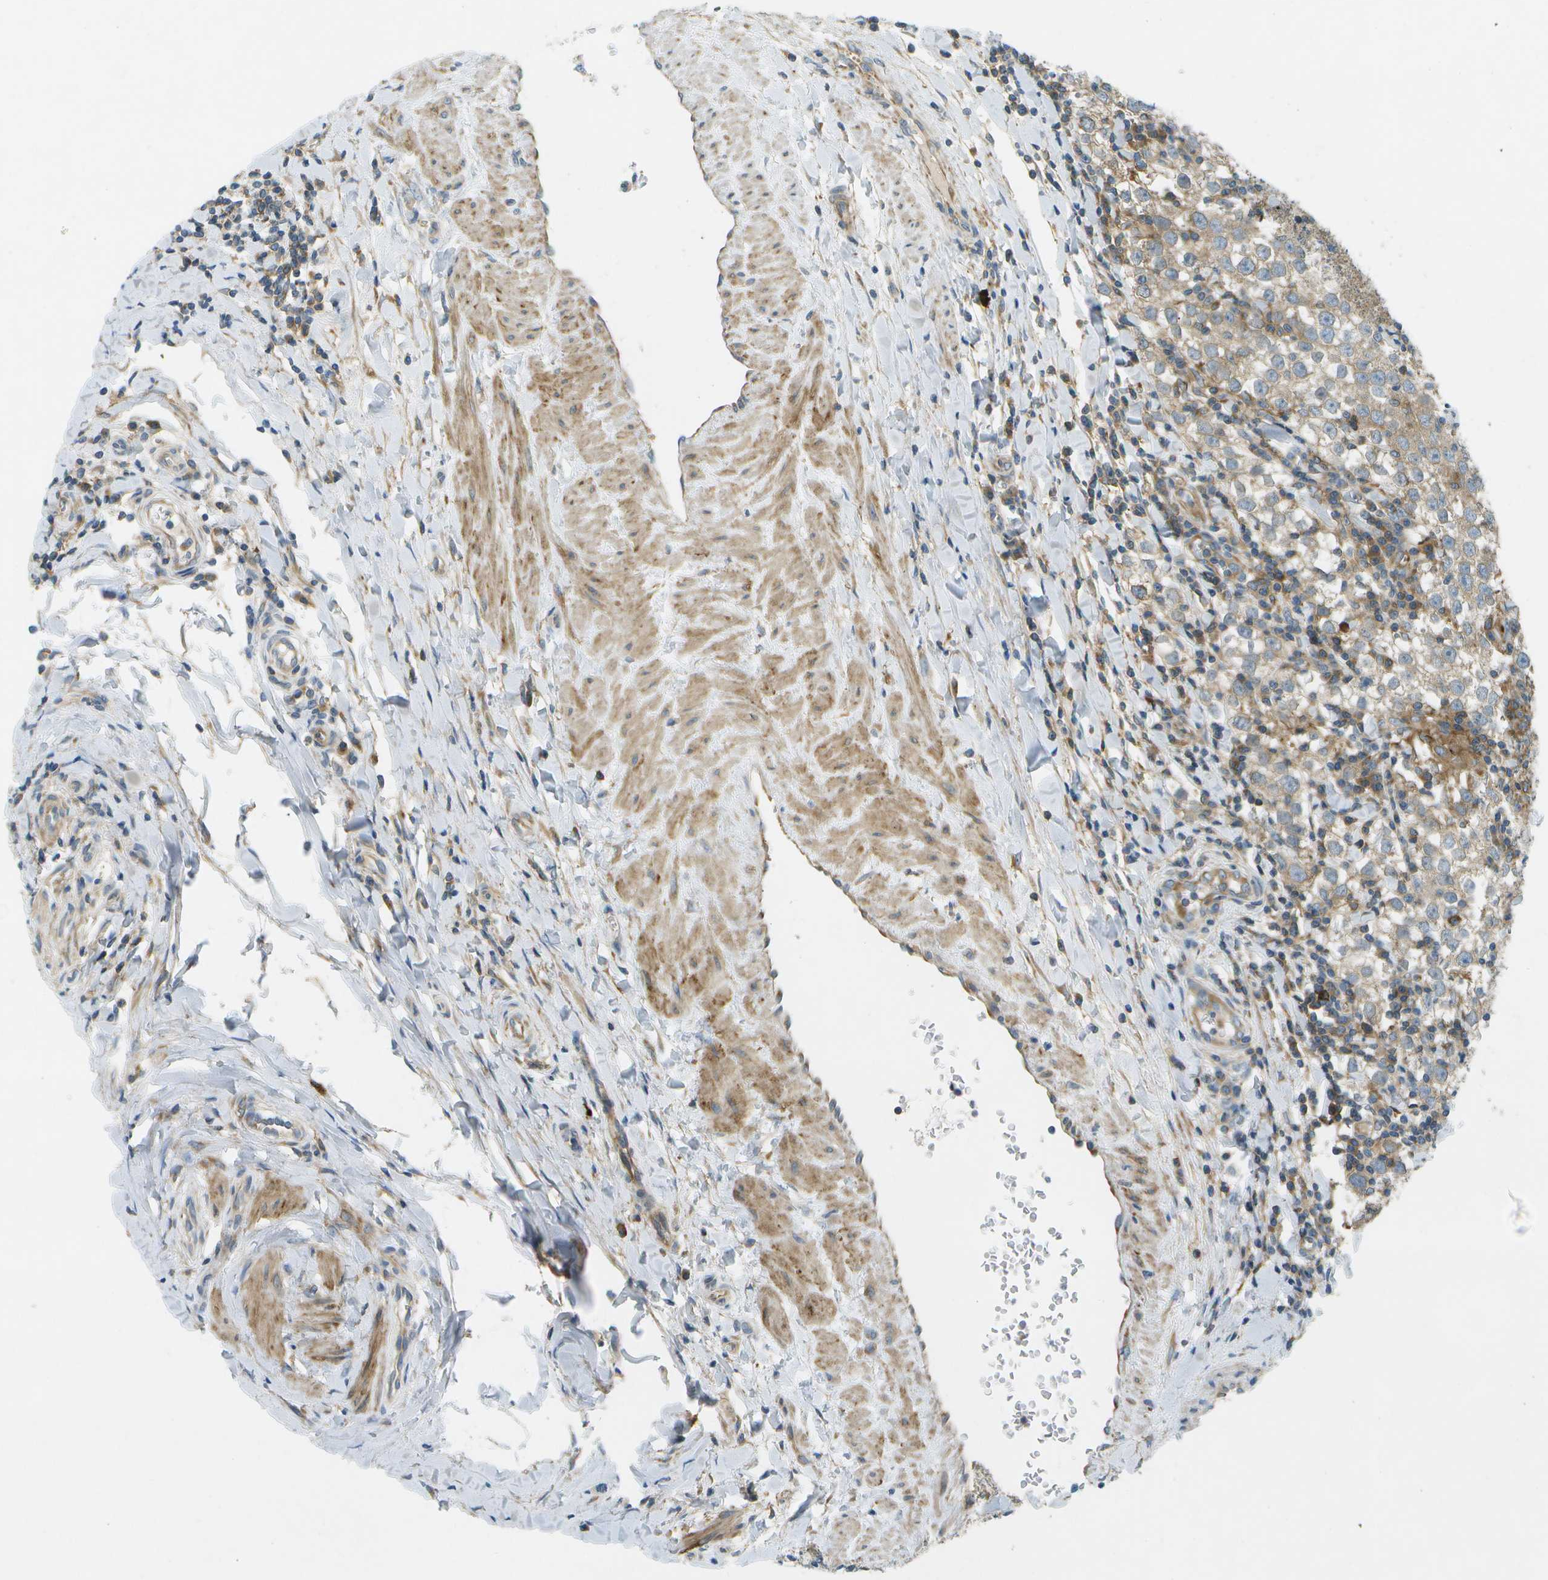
{"staining": {"intensity": "weak", "quantity": "<25%", "location": "cytoplasmic/membranous"}, "tissue": "testis cancer", "cell_type": "Tumor cells", "image_type": "cancer", "snomed": [{"axis": "morphology", "description": "Seminoma, NOS"}, {"axis": "morphology", "description": "Carcinoma, Embryonal, NOS"}, {"axis": "topography", "description": "Testis"}], "caption": "IHC of human seminoma (testis) demonstrates no positivity in tumor cells. (DAB immunohistochemistry with hematoxylin counter stain).", "gene": "WNK2", "patient": {"sex": "male", "age": 36}}